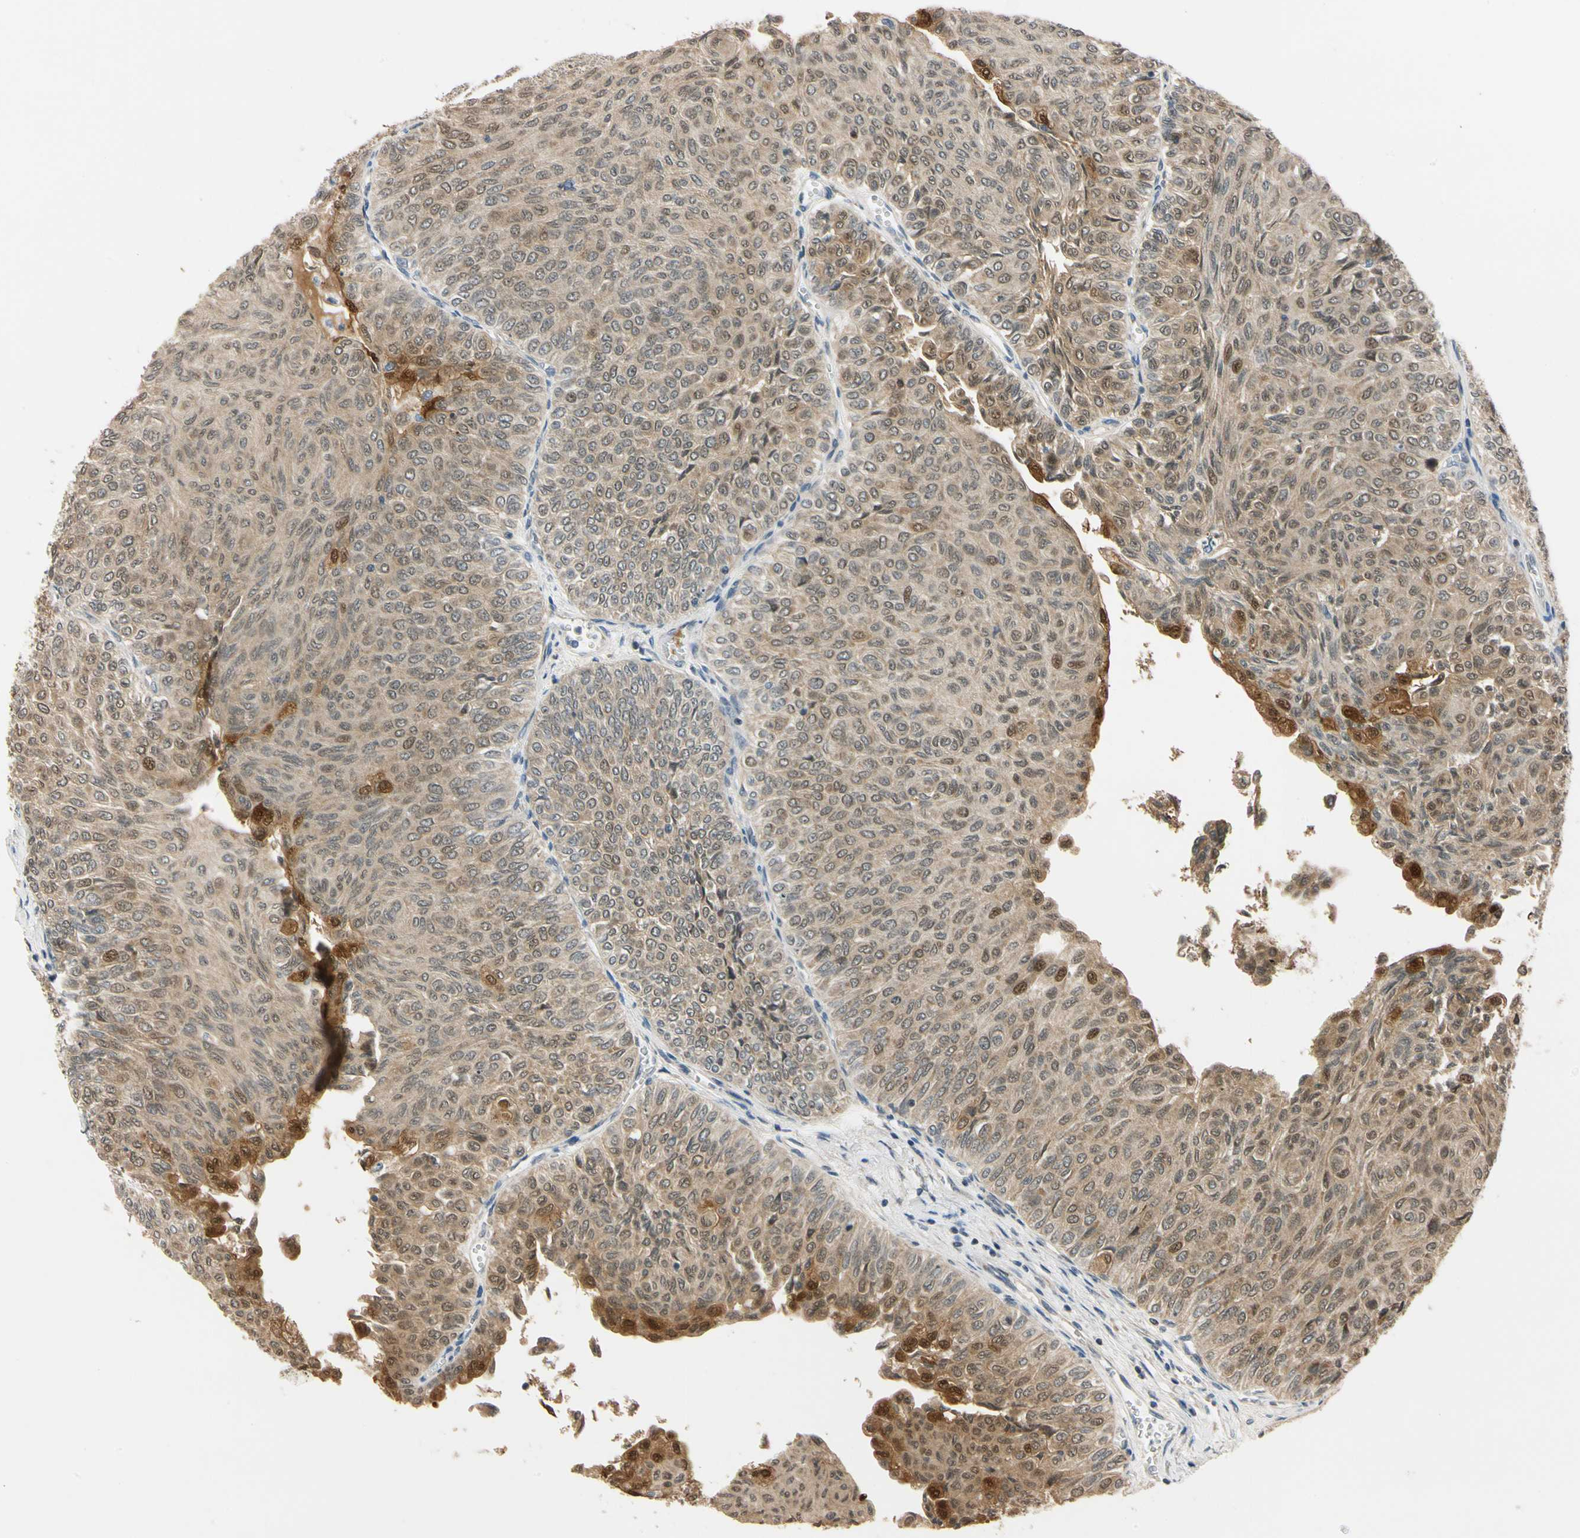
{"staining": {"intensity": "moderate", "quantity": ">75%", "location": "cytoplasmic/membranous,nuclear"}, "tissue": "urothelial cancer", "cell_type": "Tumor cells", "image_type": "cancer", "snomed": [{"axis": "morphology", "description": "Urothelial carcinoma, Low grade"}, {"axis": "topography", "description": "Urinary bladder"}], "caption": "Immunohistochemical staining of urothelial cancer shows medium levels of moderate cytoplasmic/membranous and nuclear staining in about >75% of tumor cells.", "gene": "RIOX2", "patient": {"sex": "male", "age": 78}}